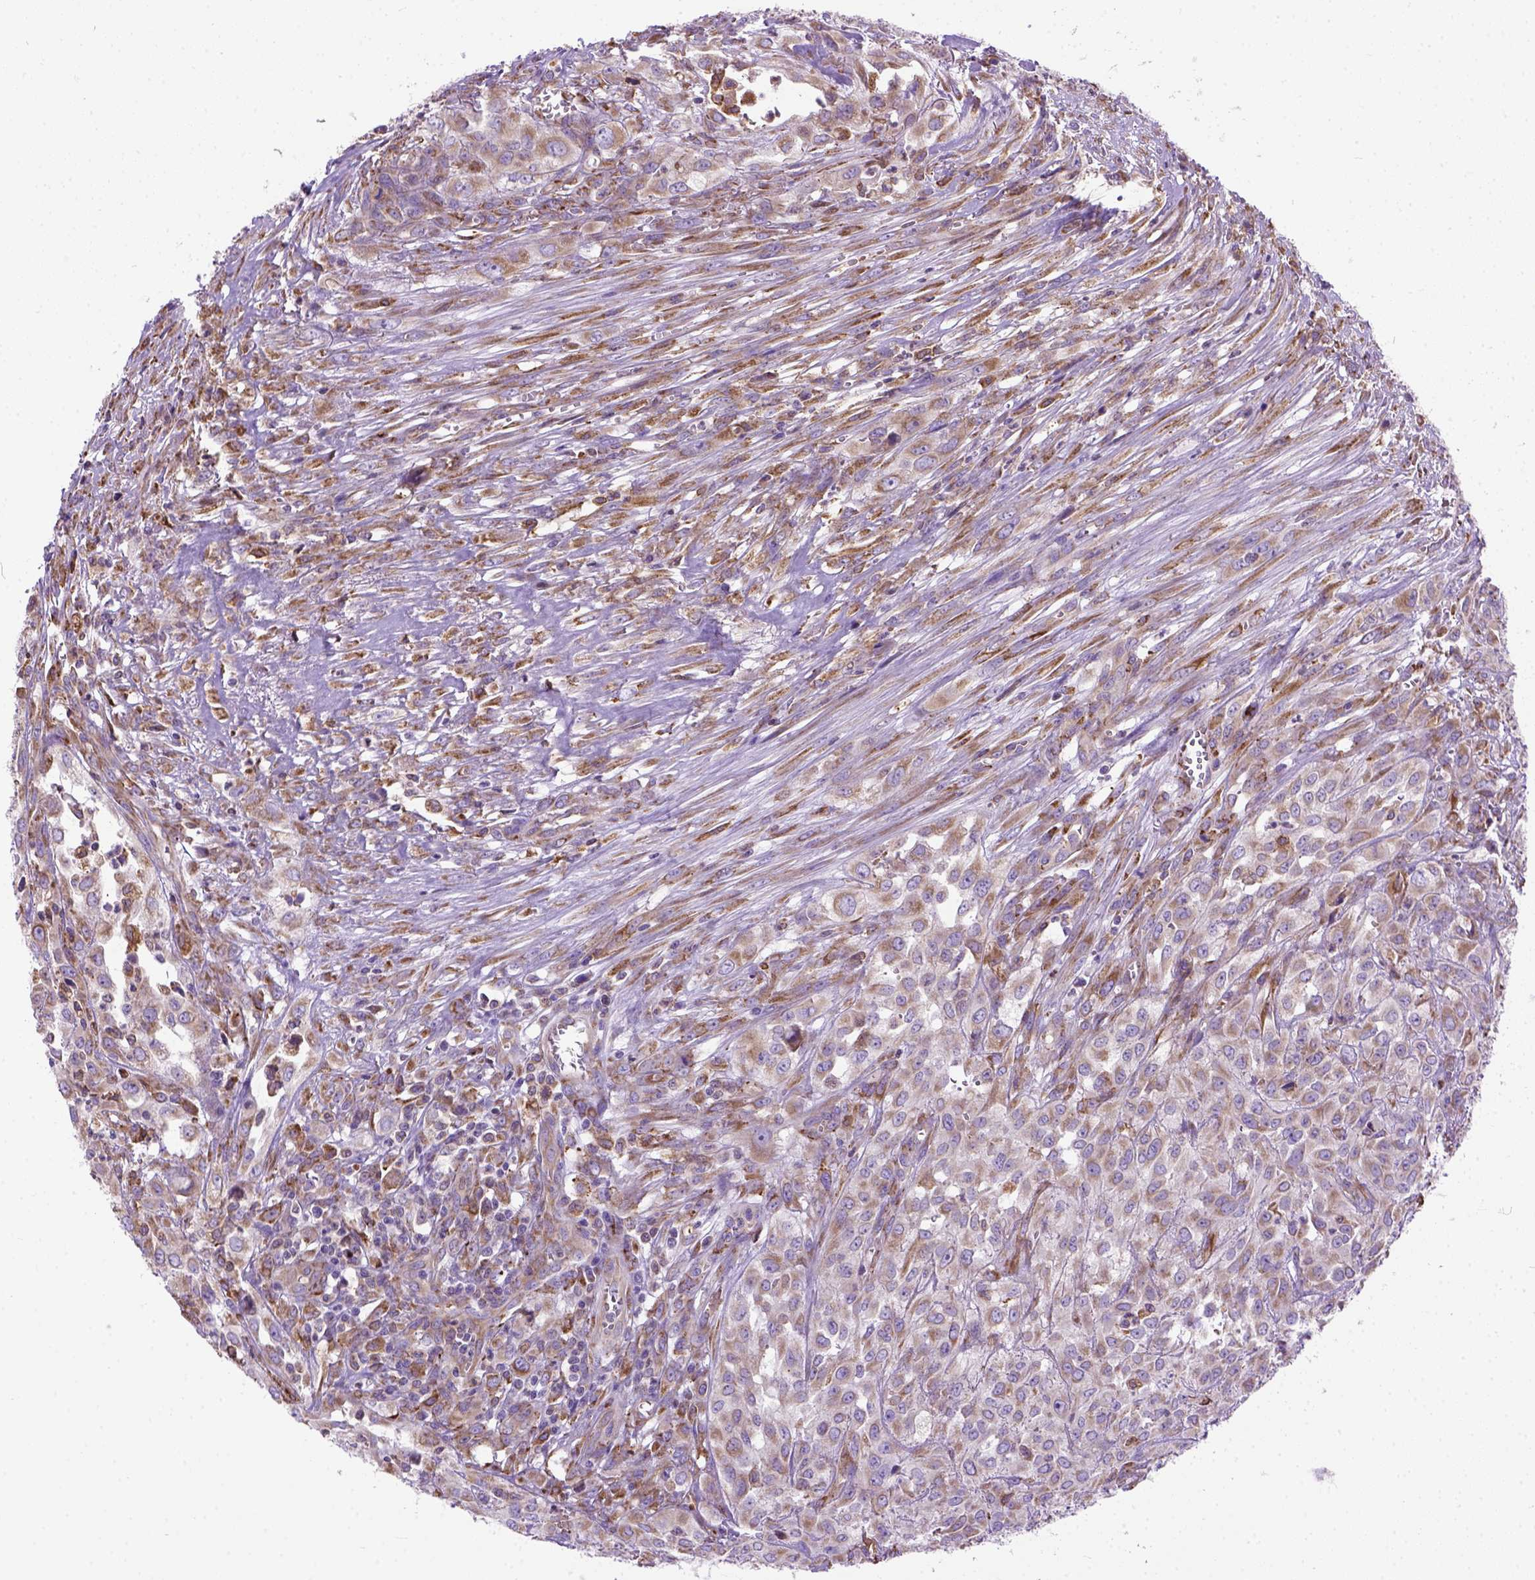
{"staining": {"intensity": "moderate", "quantity": ">75%", "location": "cytoplasmic/membranous"}, "tissue": "urothelial cancer", "cell_type": "Tumor cells", "image_type": "cancer", "snomed": [{"axis": "morphology", "description": "Urothelial carcinoma, High grade"}, {"axis": "topography", "description": "Urinary bladder"}], "caption": "A medium amount of moderate cytoplasmic/membranous staining is present in about >75% of tumor cells in high-grade urothelial carcinoma tissue.", "gene": "PLK4", "patient": {"sex": "male", "age": 67}}